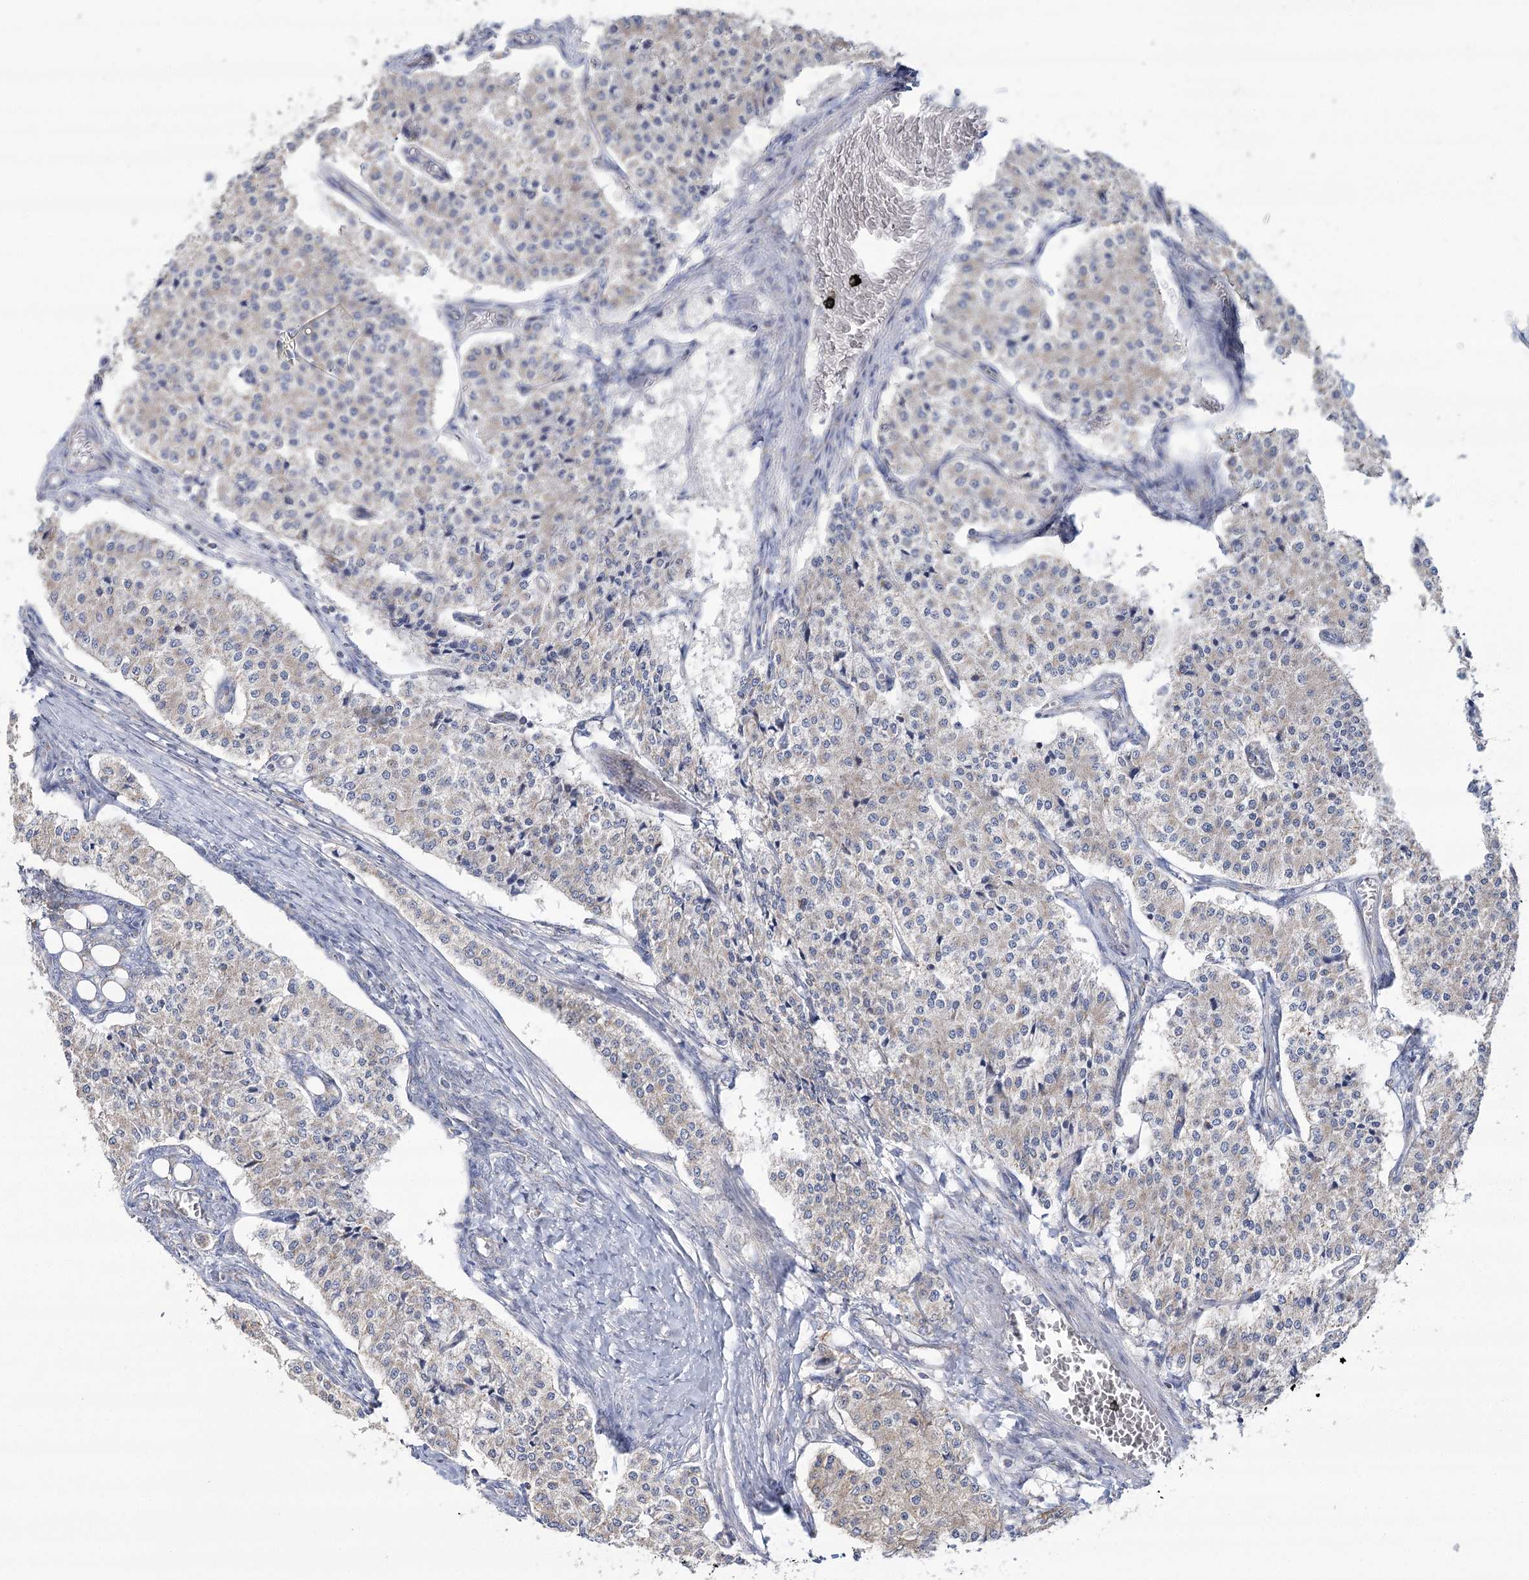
{"staining": {"intensity": "weak", "quantity": "25%-75%", "location": "cytoplasmic/membranous"}, "tissue": "carcinoid", "cell_type": "Tumor cells", "image_type": "cancer", "snomed": [{"axis": "morphology", "description": "Carcinoid, malignant, NOS"}, {"axis": "topography", "description": "Colon"}], "caption": "Immunohistochemistry of carcinoid (malignant) exhibits low levels of weak cytoplasmic/membranous expression in about 25%-75% of tumor cells.", "gene": "SNX7", "patient": {"sex": "female", "age": 52}}